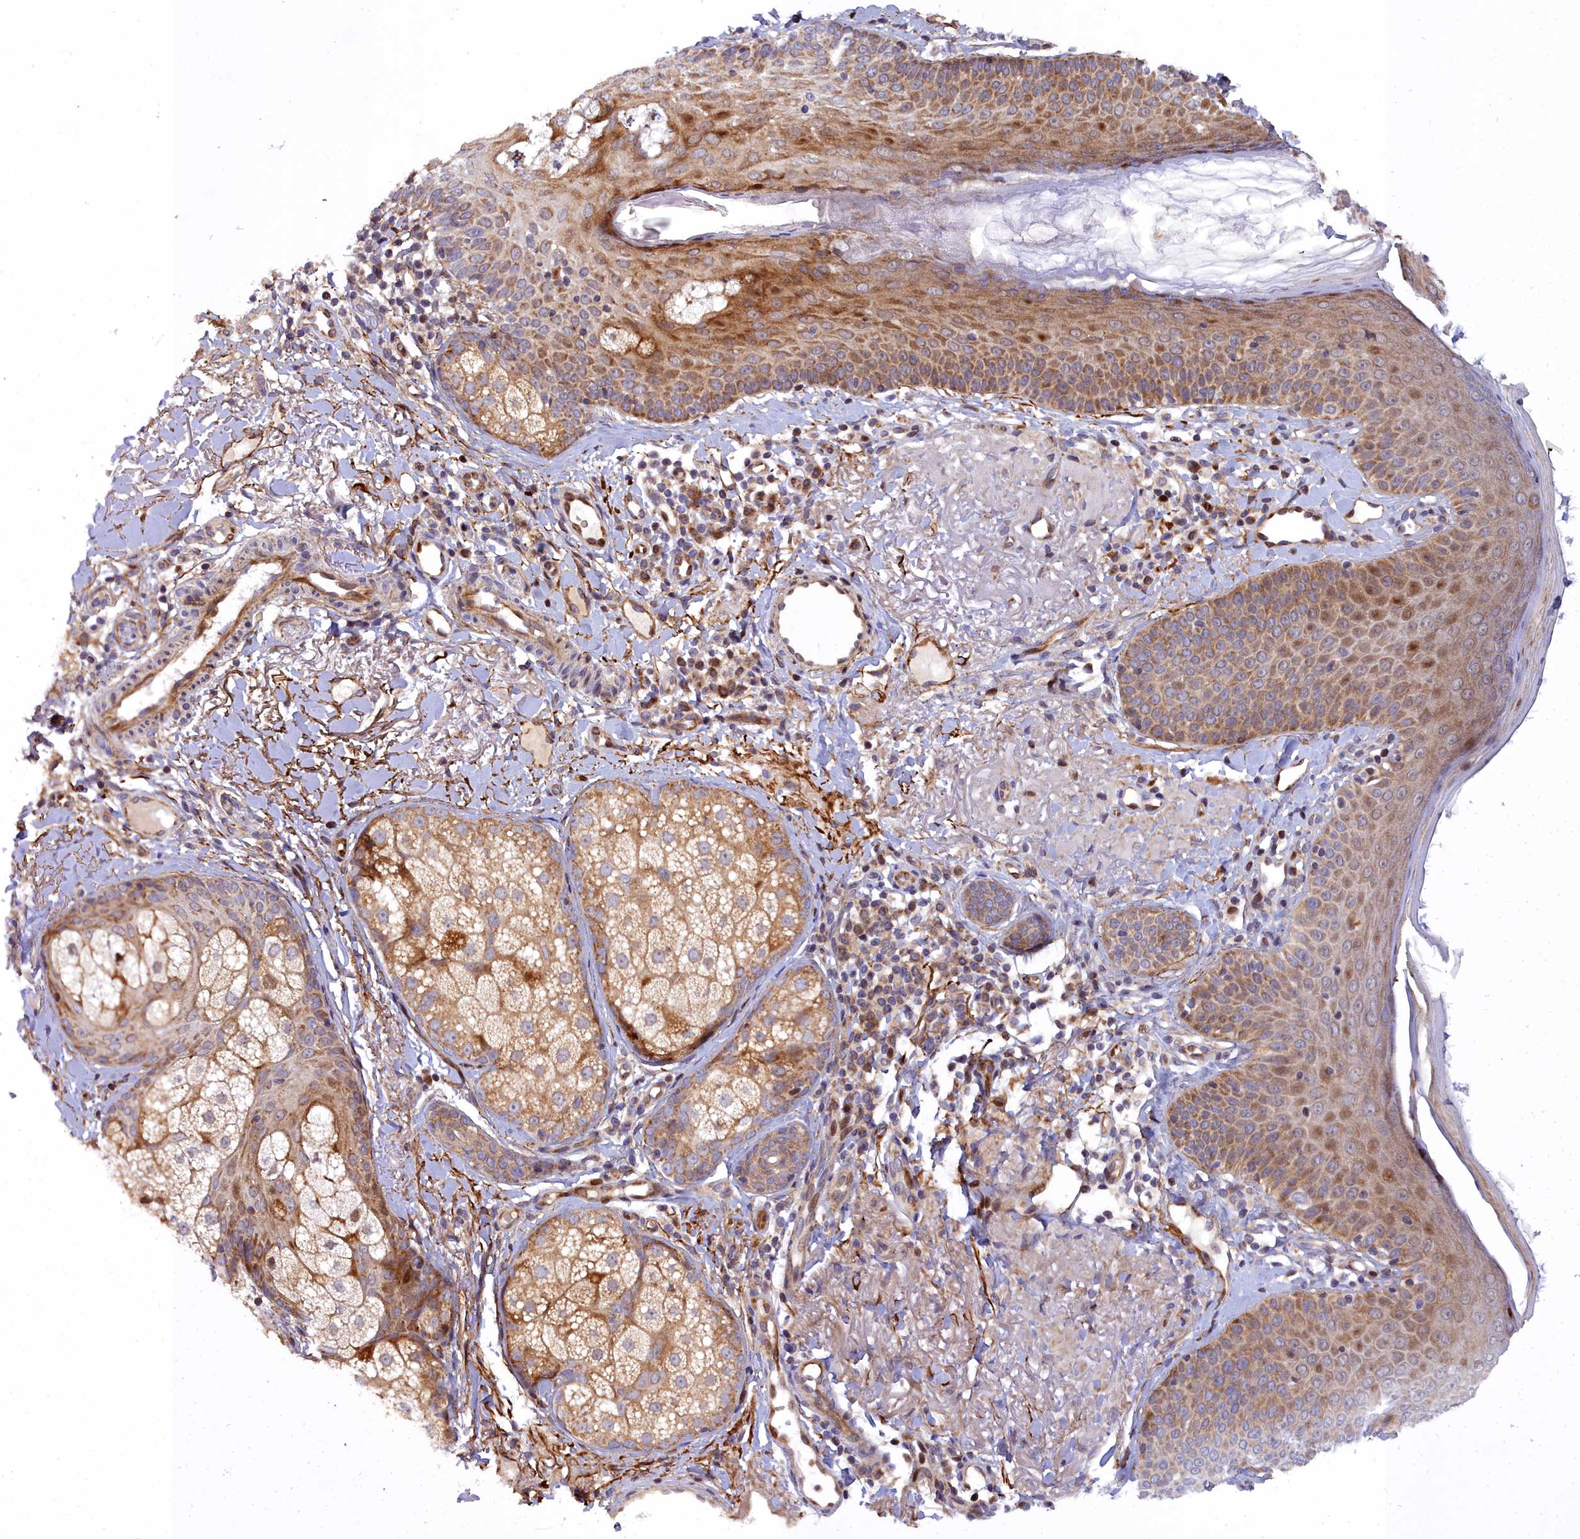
{"staining": {"intensity": "moderate", "quantity": "25%-75%", "location": "cytoplasmic/membranous"}, "tissue": "skin", "cell_type": "Fibroblasts", "image_type": "normal", "snomed": [{"axis": "morphology", "description": "Normal tissue, NOS"}, {"axis": "topography", "description": "Skin"}], "caption": "High-power microscopy captured an immunohistochemistry (IHC) photomicrograph of benign skin, revealing moderate cytoplasmic/membranous expression in about 25%-75% of fibroblasts.", "gene": "MRPS11", "patient": {"sex": "male", "age": 57}}